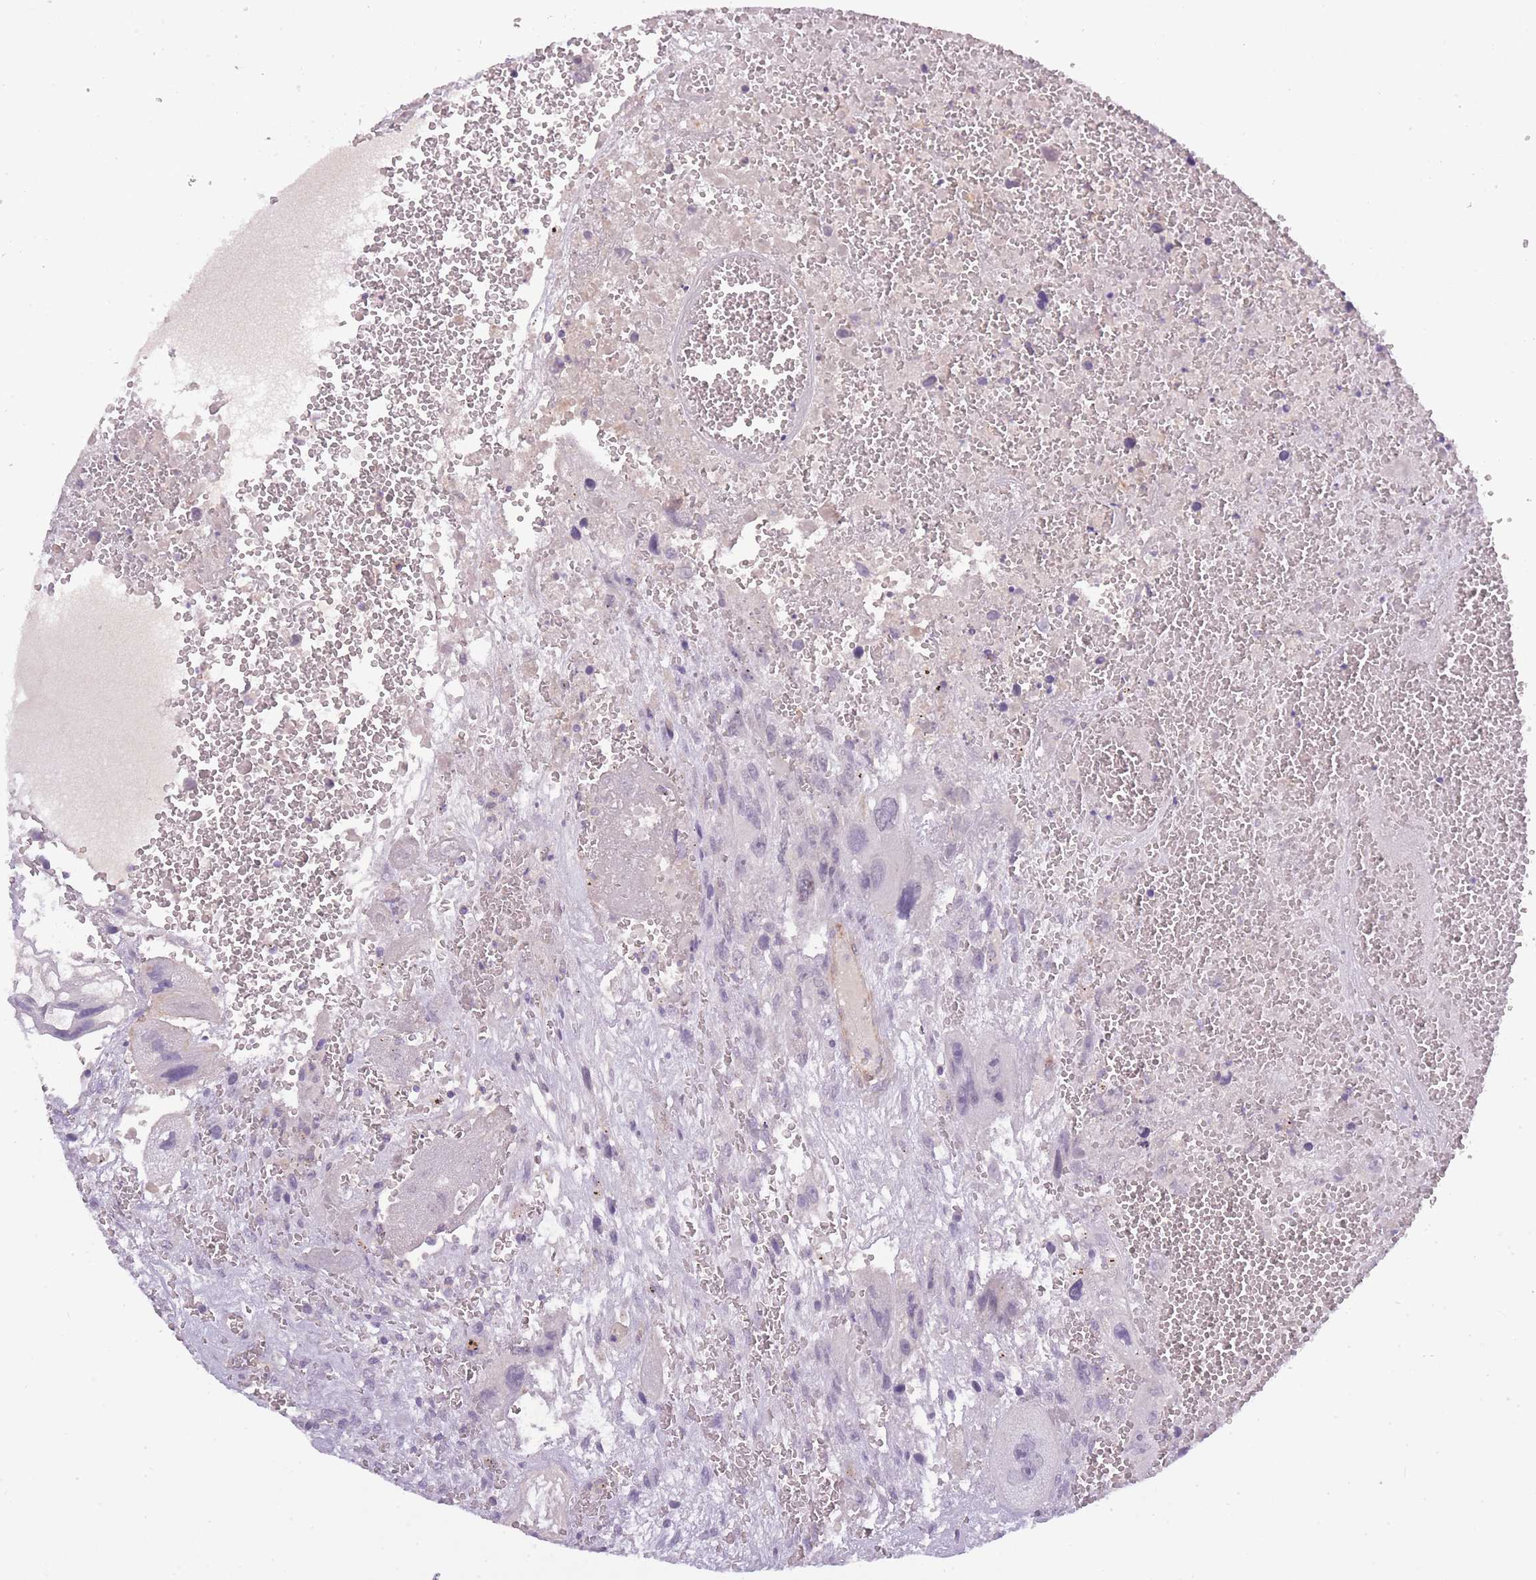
{"staining": {"intensity": "negative", "quantity": "none", "location": "none"}, "tissue": "testis cancer", "cell_type": "Tumor cells", "image_type": "cancer", "snomed": [{"axis": "morphology", "description": "Carcinoma, Embryonal, NOS"}, {"axis": "topography", "description": "Testis"}], "caption": "Micrograph shows no significant protein expression in tumor cells of testis embryonal carcinoma.", "gene": "SLC8A2", "patient": {"sex": "male", "age": 28}}